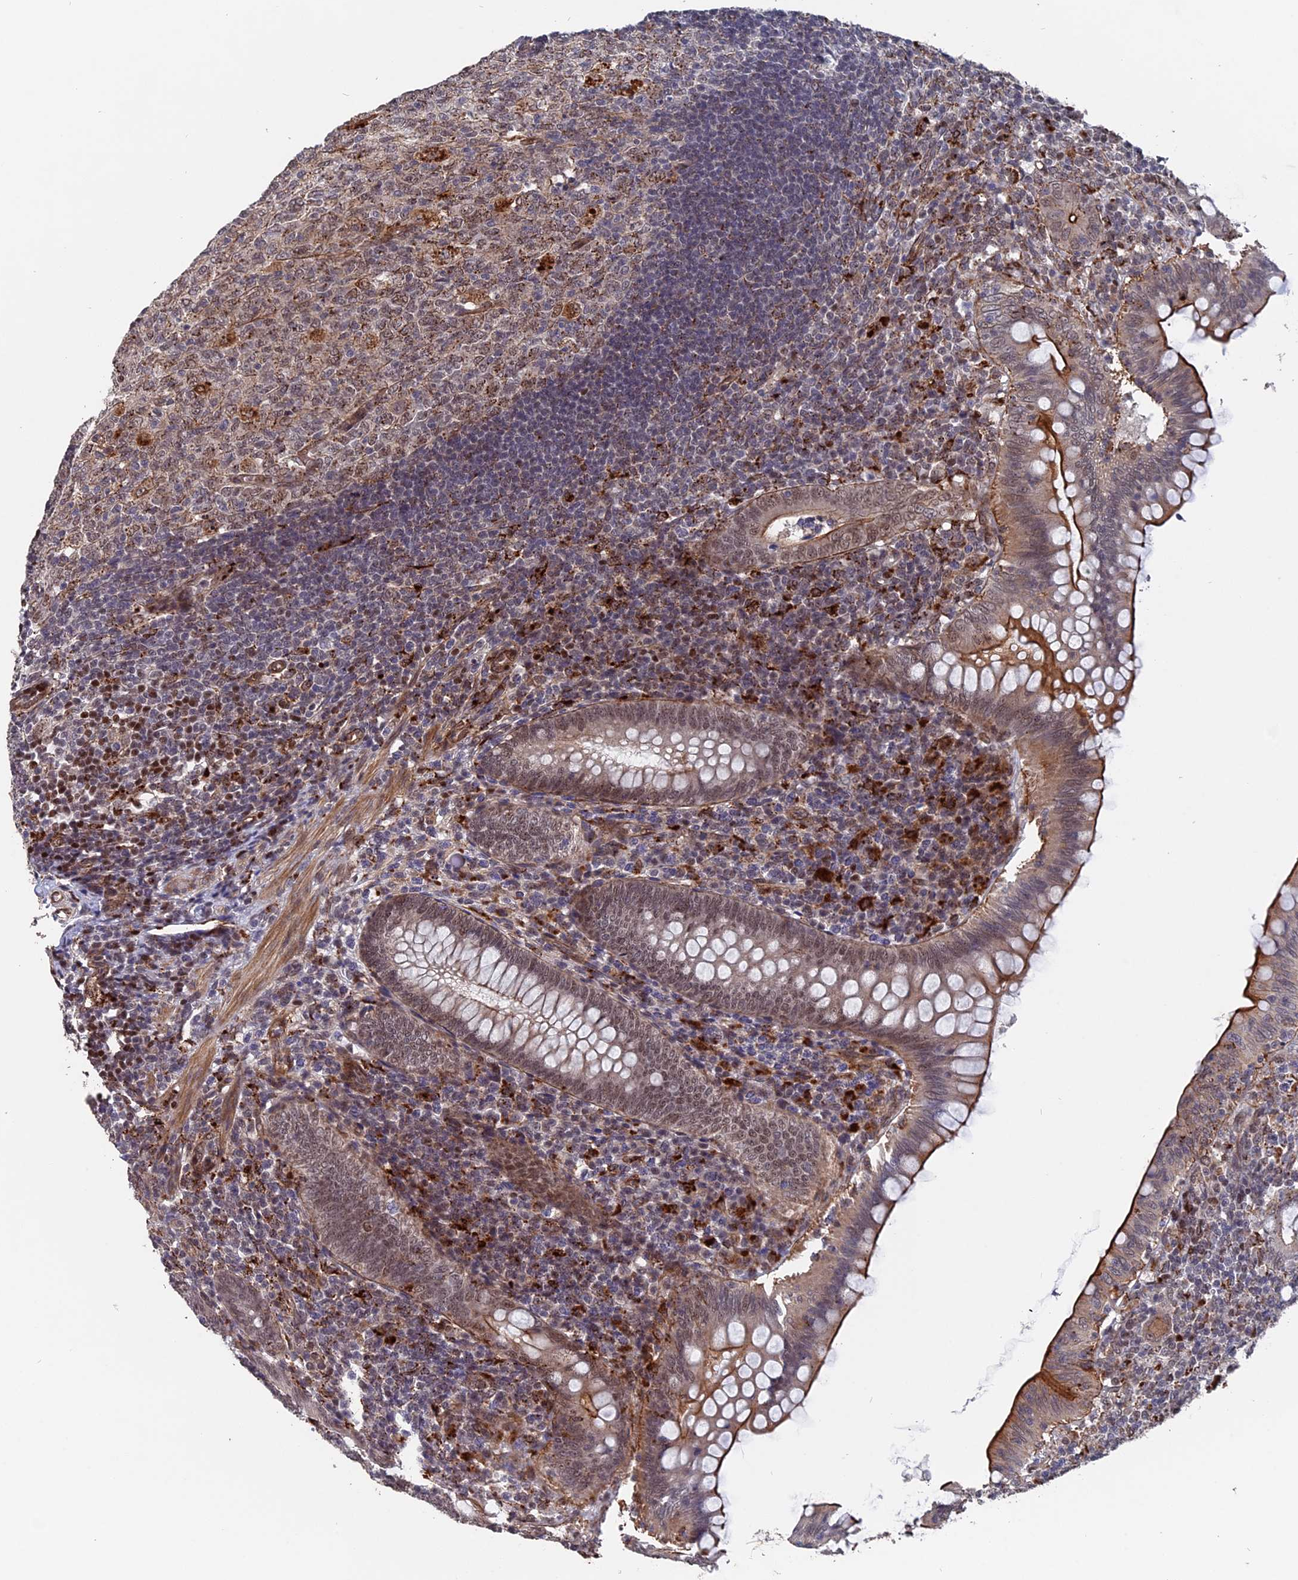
{"staining": {"intensity": "moderate", "quantity": "25%-75%", "location": "cytoplasmic/membranous,nuclear"}, "tissue": "appendix", "cell_type": "Glandular cells", "image_type": "normal", "snomed": [{"axis": "morphology", "description": "Normal tissue, NOS"}, {"axis": "topography", "description": "Appendix"}], "caption": "A histopathology image of appendix stained for a protein reveals moderate cytoplasmic/membranous,nuclear brown staining in glandular cells. Using DAB (brown) and hematoxylin (blue) stains, captured at high magnification using brightfield microscopy.", "gene": "NOSIP", "patient": {"sex": "male", "age": 14}}